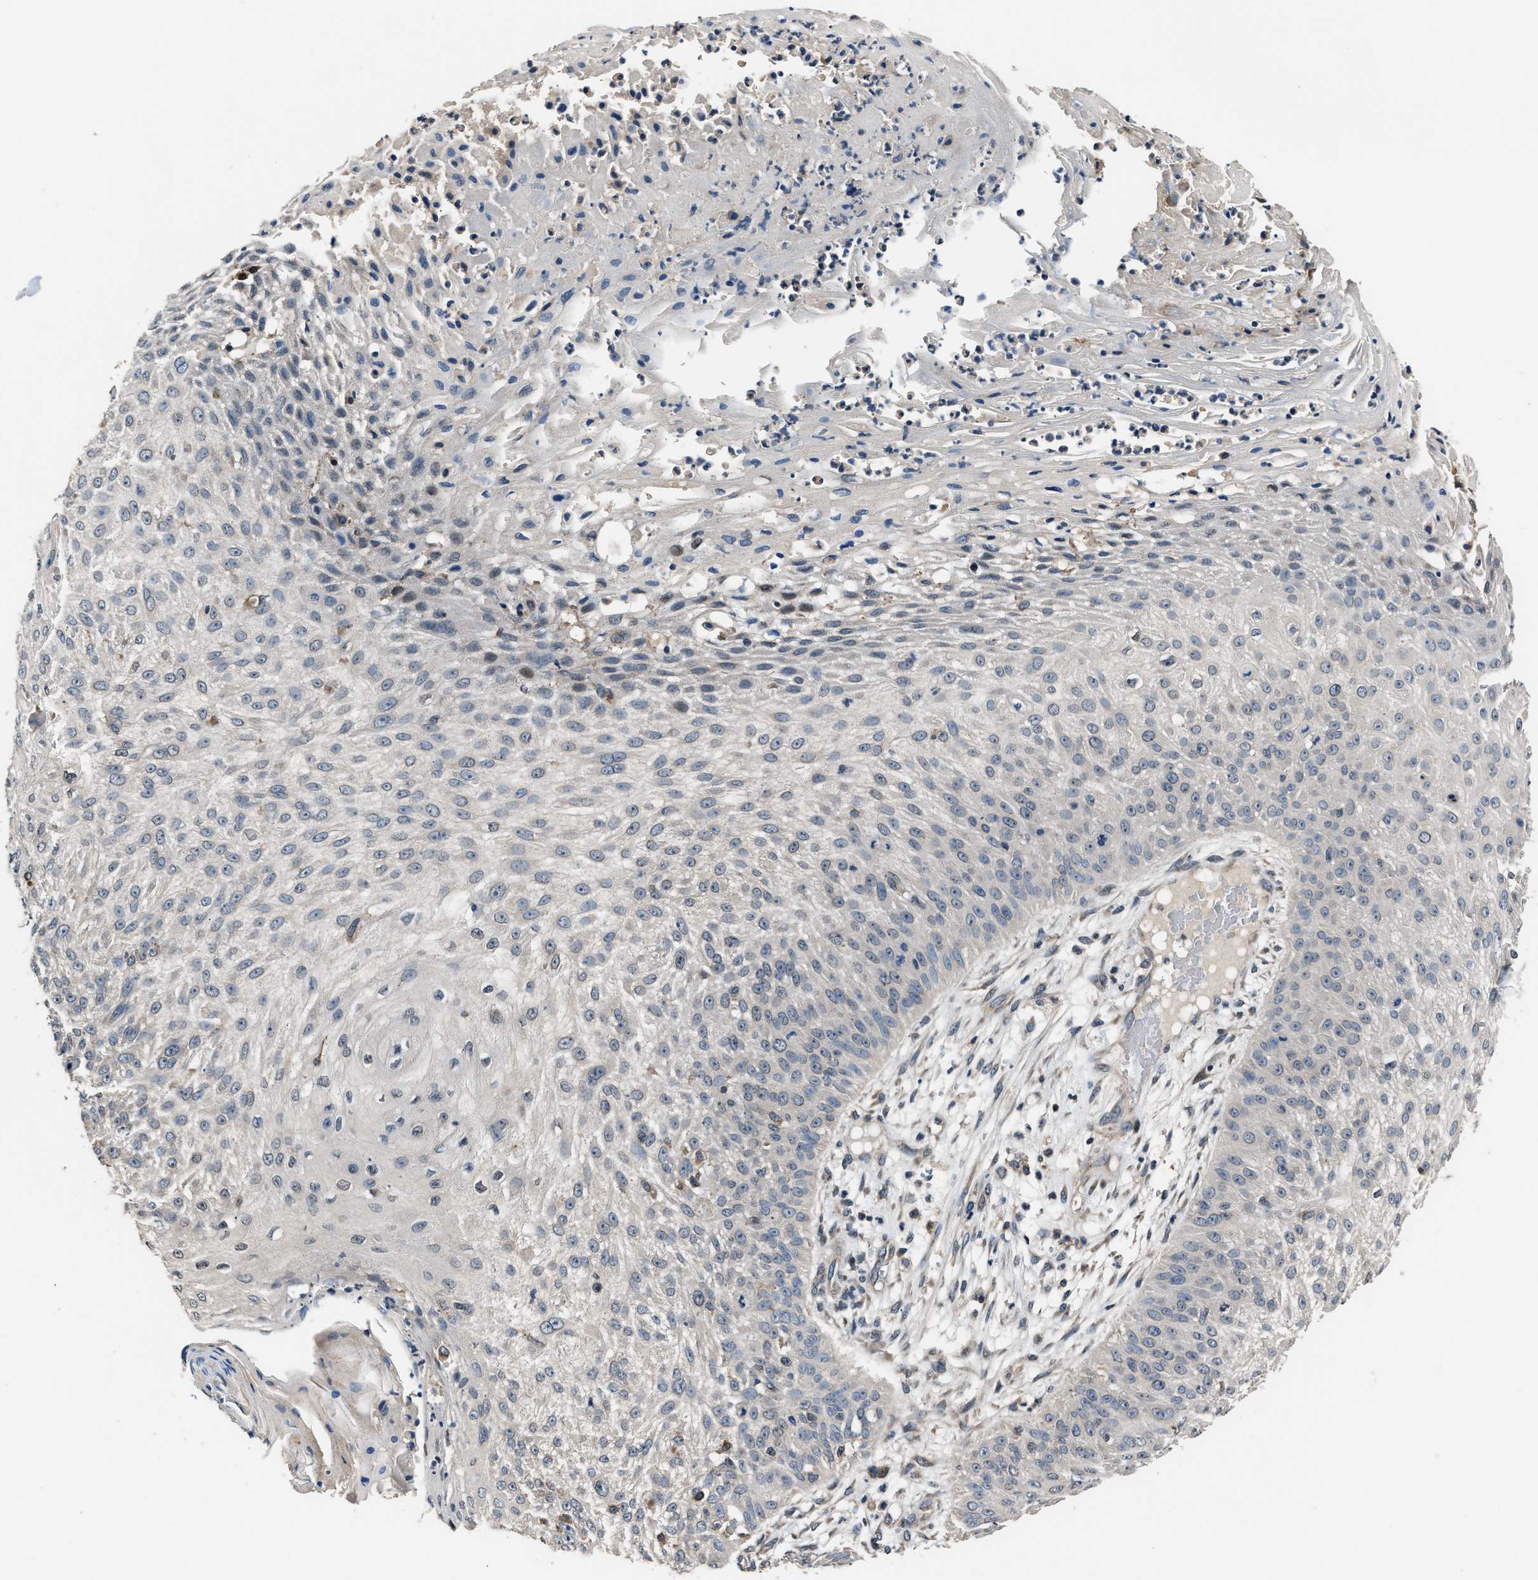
{"staining": {"intensity": "negative", "quantity": "none", "location": "none"}, "tissue": "skin cancer", "cell_type": "Tumor cells", "image_type": "cancer", "snomed": [{"axis": "morphology", "description": "Squamous cell carcinoma, NOS"}, {"axis": "topography", "description": "Skin"}], "caption": "Tumor cells are negative for protein expression in human skin cancer (squamous cell carcinoma).", "gene": "TNRC18", "patient": {"sex": "female", "age": 80}}